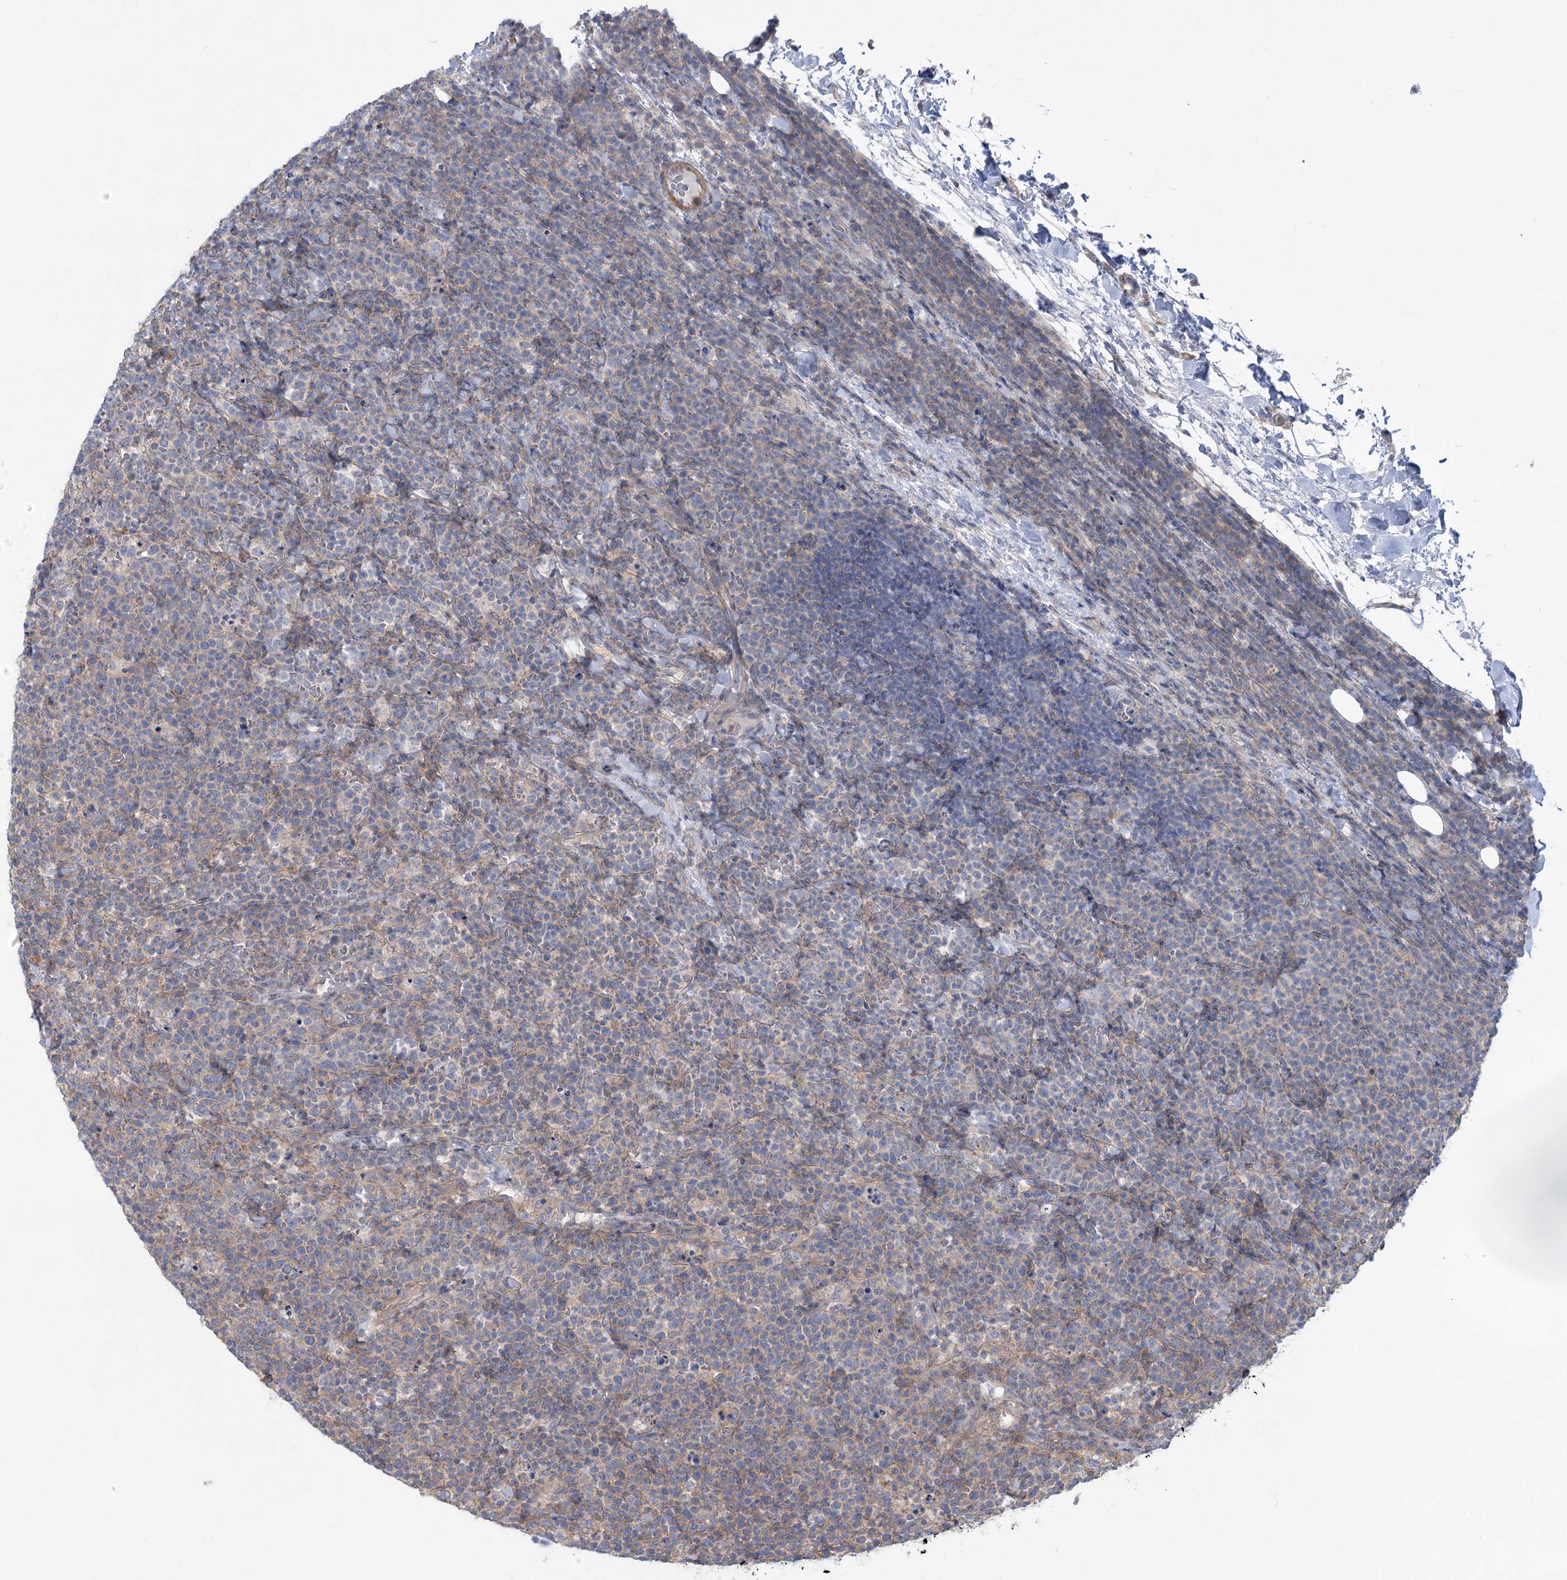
{"staining": {"intensity": "negative", "quantity": "none", "location": "none"}, "tissue": "lymphoma", "cell_type": "Tumor cells", "image_type": "cancer", "snomed": [{"axis": "morphology", "description": "Malignant lymphoma, non-Hodgkin's type, High grade"}, {"axis": "topography", "description": "Lymph node"}], "caption": "Immunohistochemistry image of neoplastic tissue: lymphoma stained with DAB exhibits no significant protein expression in tumor cells.", "gene": "LARP1B", "patient": {"sex": "male", "age": 61}}